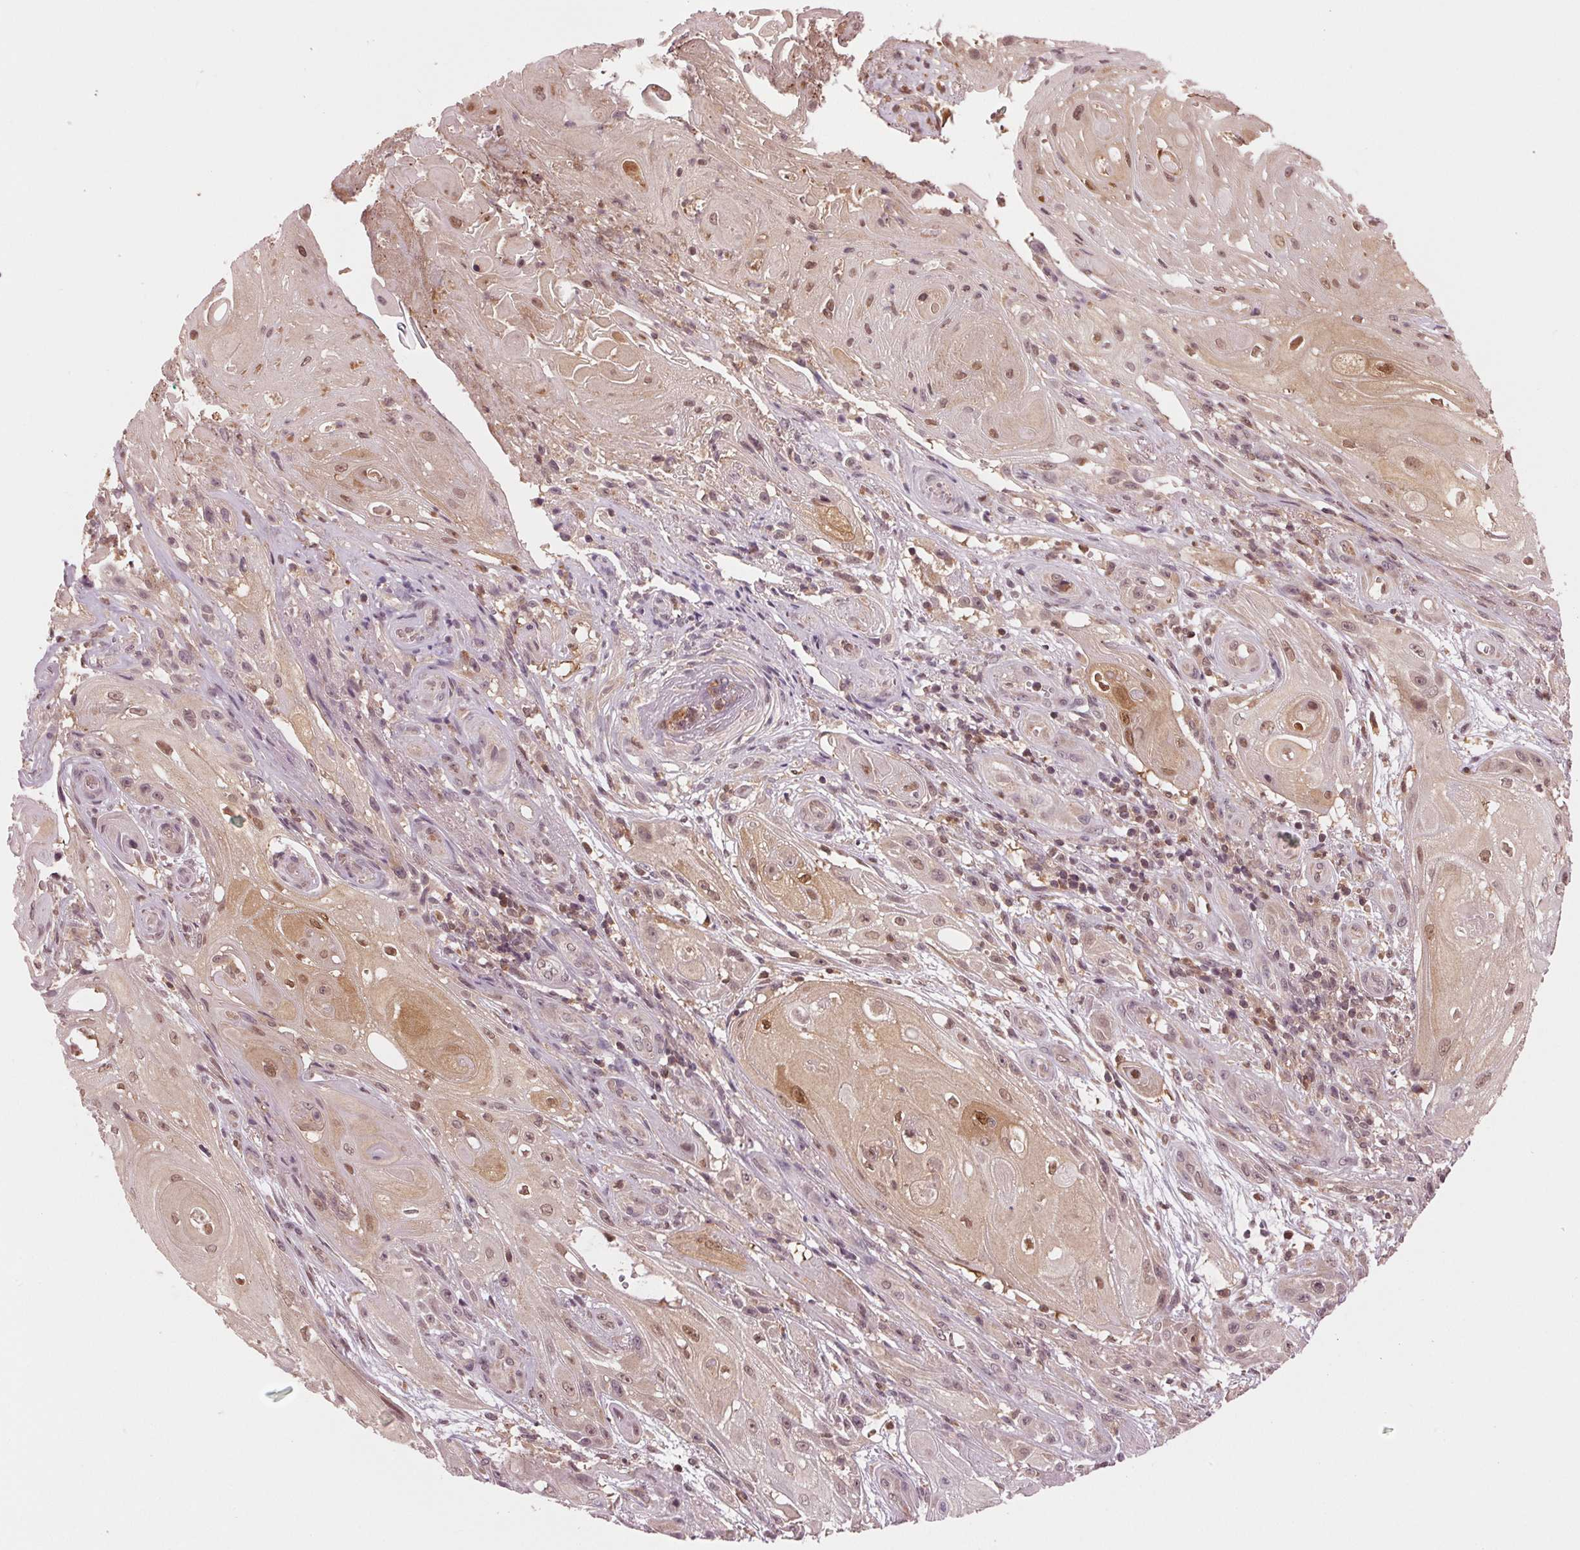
{"staining": {"intensity": "weak", "quantity": ">75%", "location": "cytoplasmic/membranous,nuclear"}, "tissue": "skin cancer", "cell_type": "Tumor cells", "image_type": "cancer", "snomed": [{"axis": "morphology", "description": "Squamous cell carcinoma, NOS"}, {"axis": "topography", "description": "Skin"}], "caption": "Immunohistochemistry (IHC) photomicrograph of human squamous cell carcinoma (skin) stained for a protein (brown), which displays low levels of weak cytoplasmic/membranous and nuclear expression in approximately >75% of tumor cells.", "gene": "STAT3", "patient": {"sex": "male", "age": 62}}